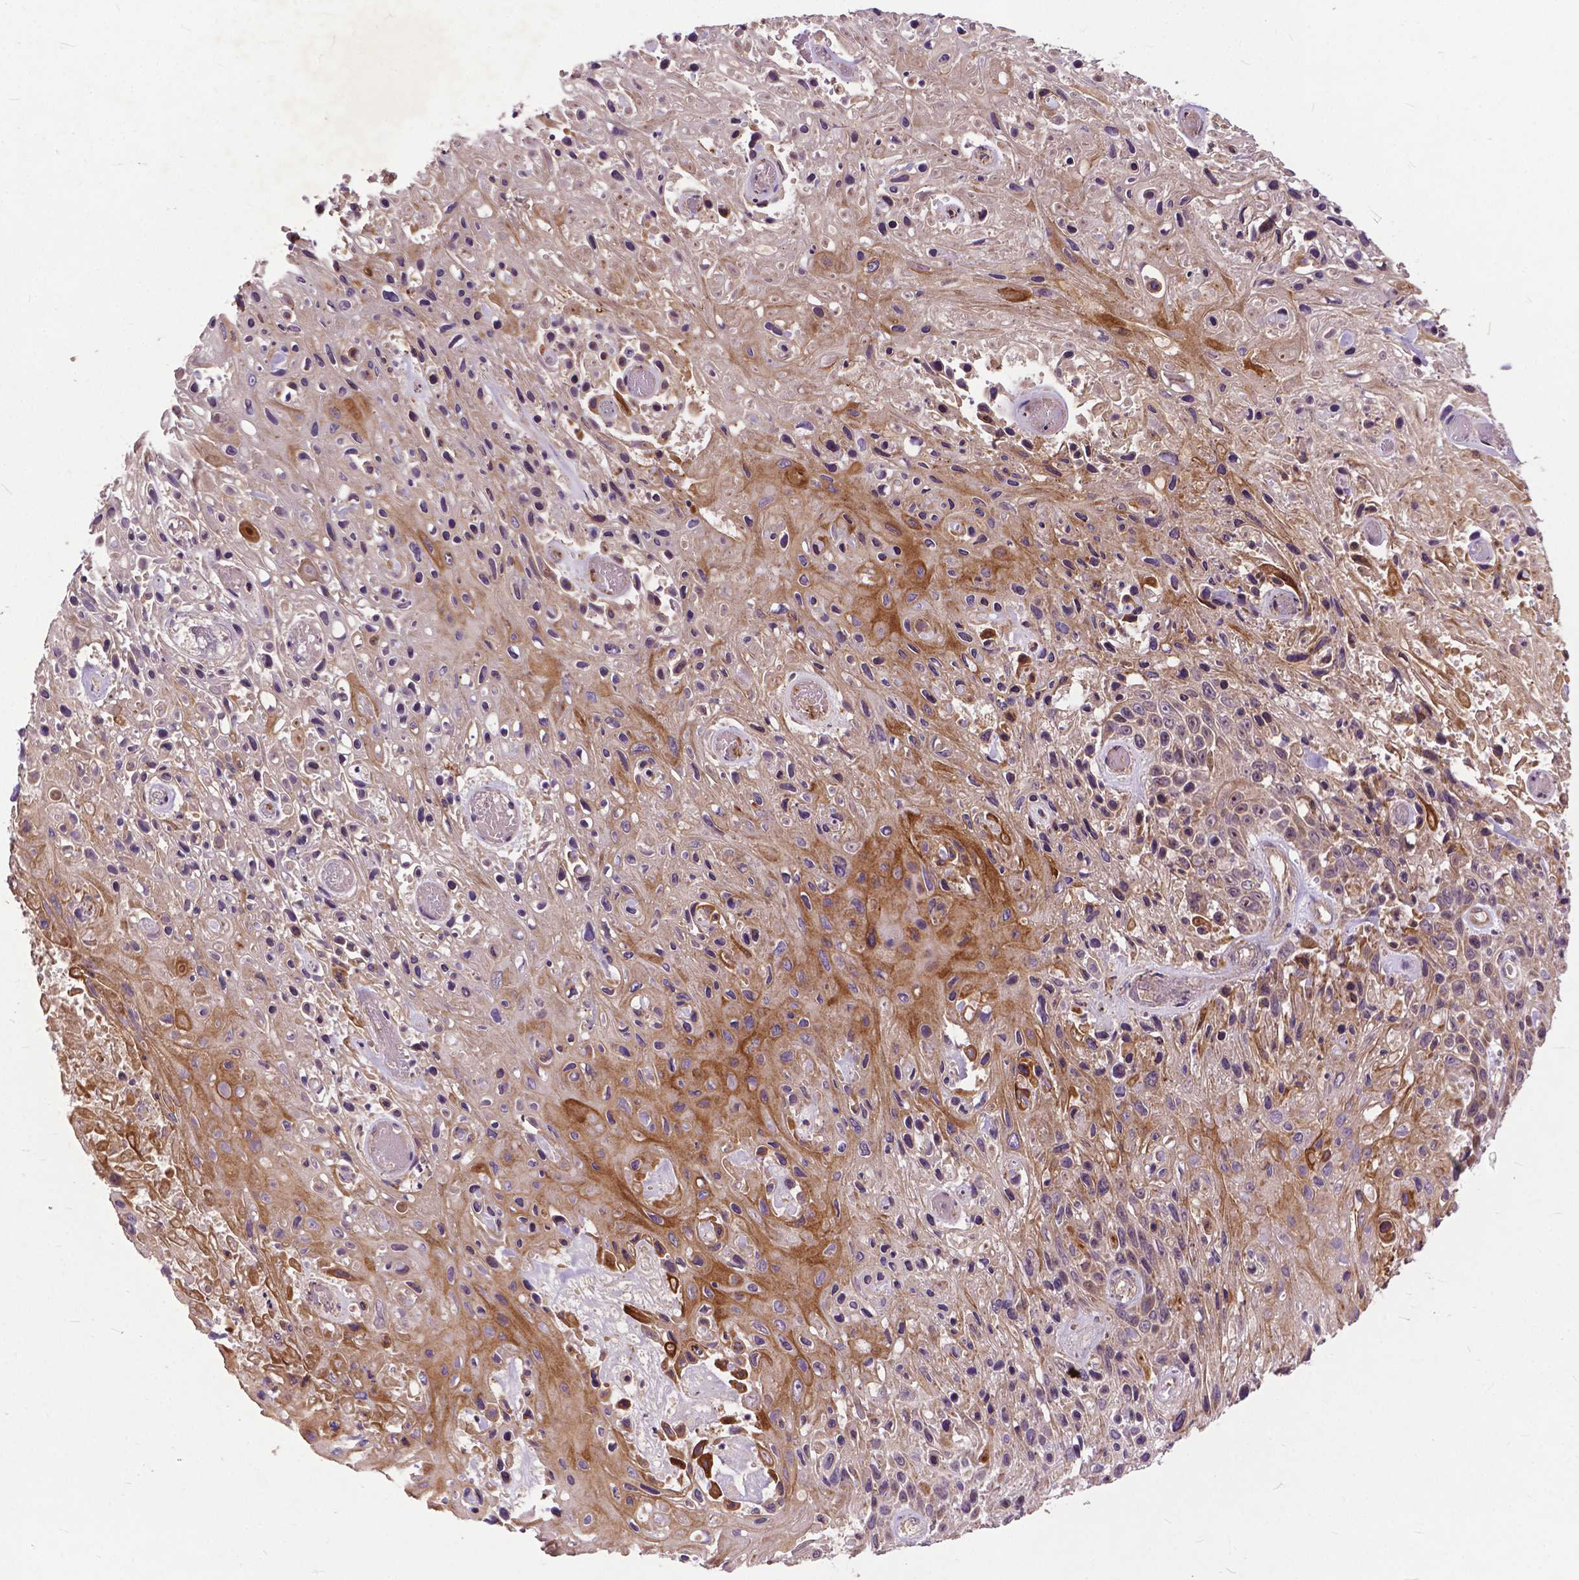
{"staining": {"intensity": "strong", "quantity": "25%-75%", "location": "cytoplasmic/membranous,nuclear"}, "tissue": "skin cancer", "cell_type": "Tumor cells", "image_type": "cancer", "snomed": [{"axis": "morphology", "description": "Squamous cell carcinoma, NOS"}, {"axis": "topography", "description": "Skin"}], "caption": "Immunohistochemical staining of skin squamous cell carcinoma shows high levels of strong cytoplasmic/membranous and nuclear protein staining in about 25%-75% of tumor cells.", "gene": "PARP3", "patient": {"sex": "male", "age": 82}}